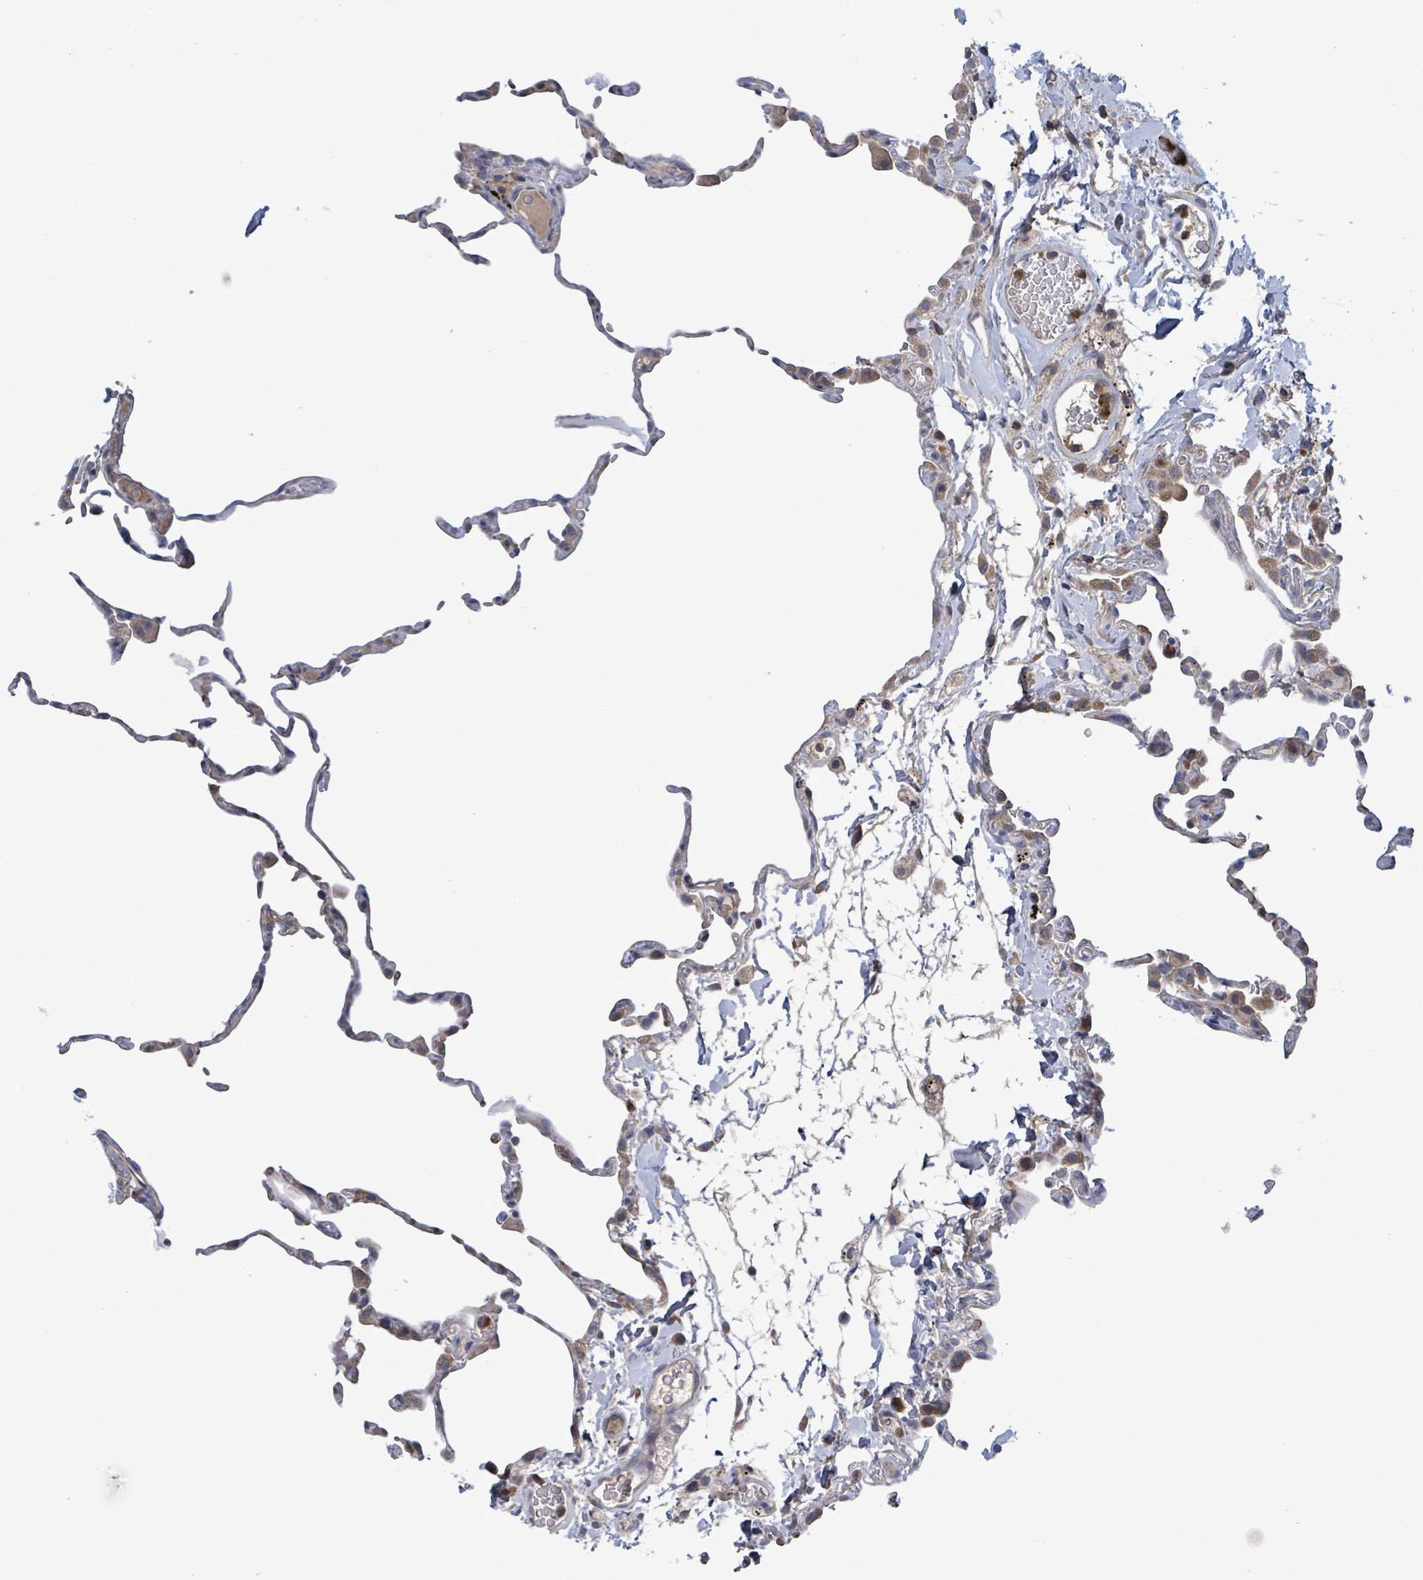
{"staining": {"intensity": "weak", "quantity": "25%-75%", "location": "cytoplasmic/membranous"}, "tissue": "lung", "cell_type": "Alveolar cells", "image_type": "normal", "snomed": [{"axis": "morphology", "description": "Normal tissue, NOS"}, {"axis": "topography", "description": "Lung"}], "caption": "Human lung stained for a protein (brown) demonstrates weak cytoplasmic/membranous positive expression in approximately 25%-75% of alveolar cells.", "gene": "SERPINE3", "patient": {"sex": "female", "age": 57}}